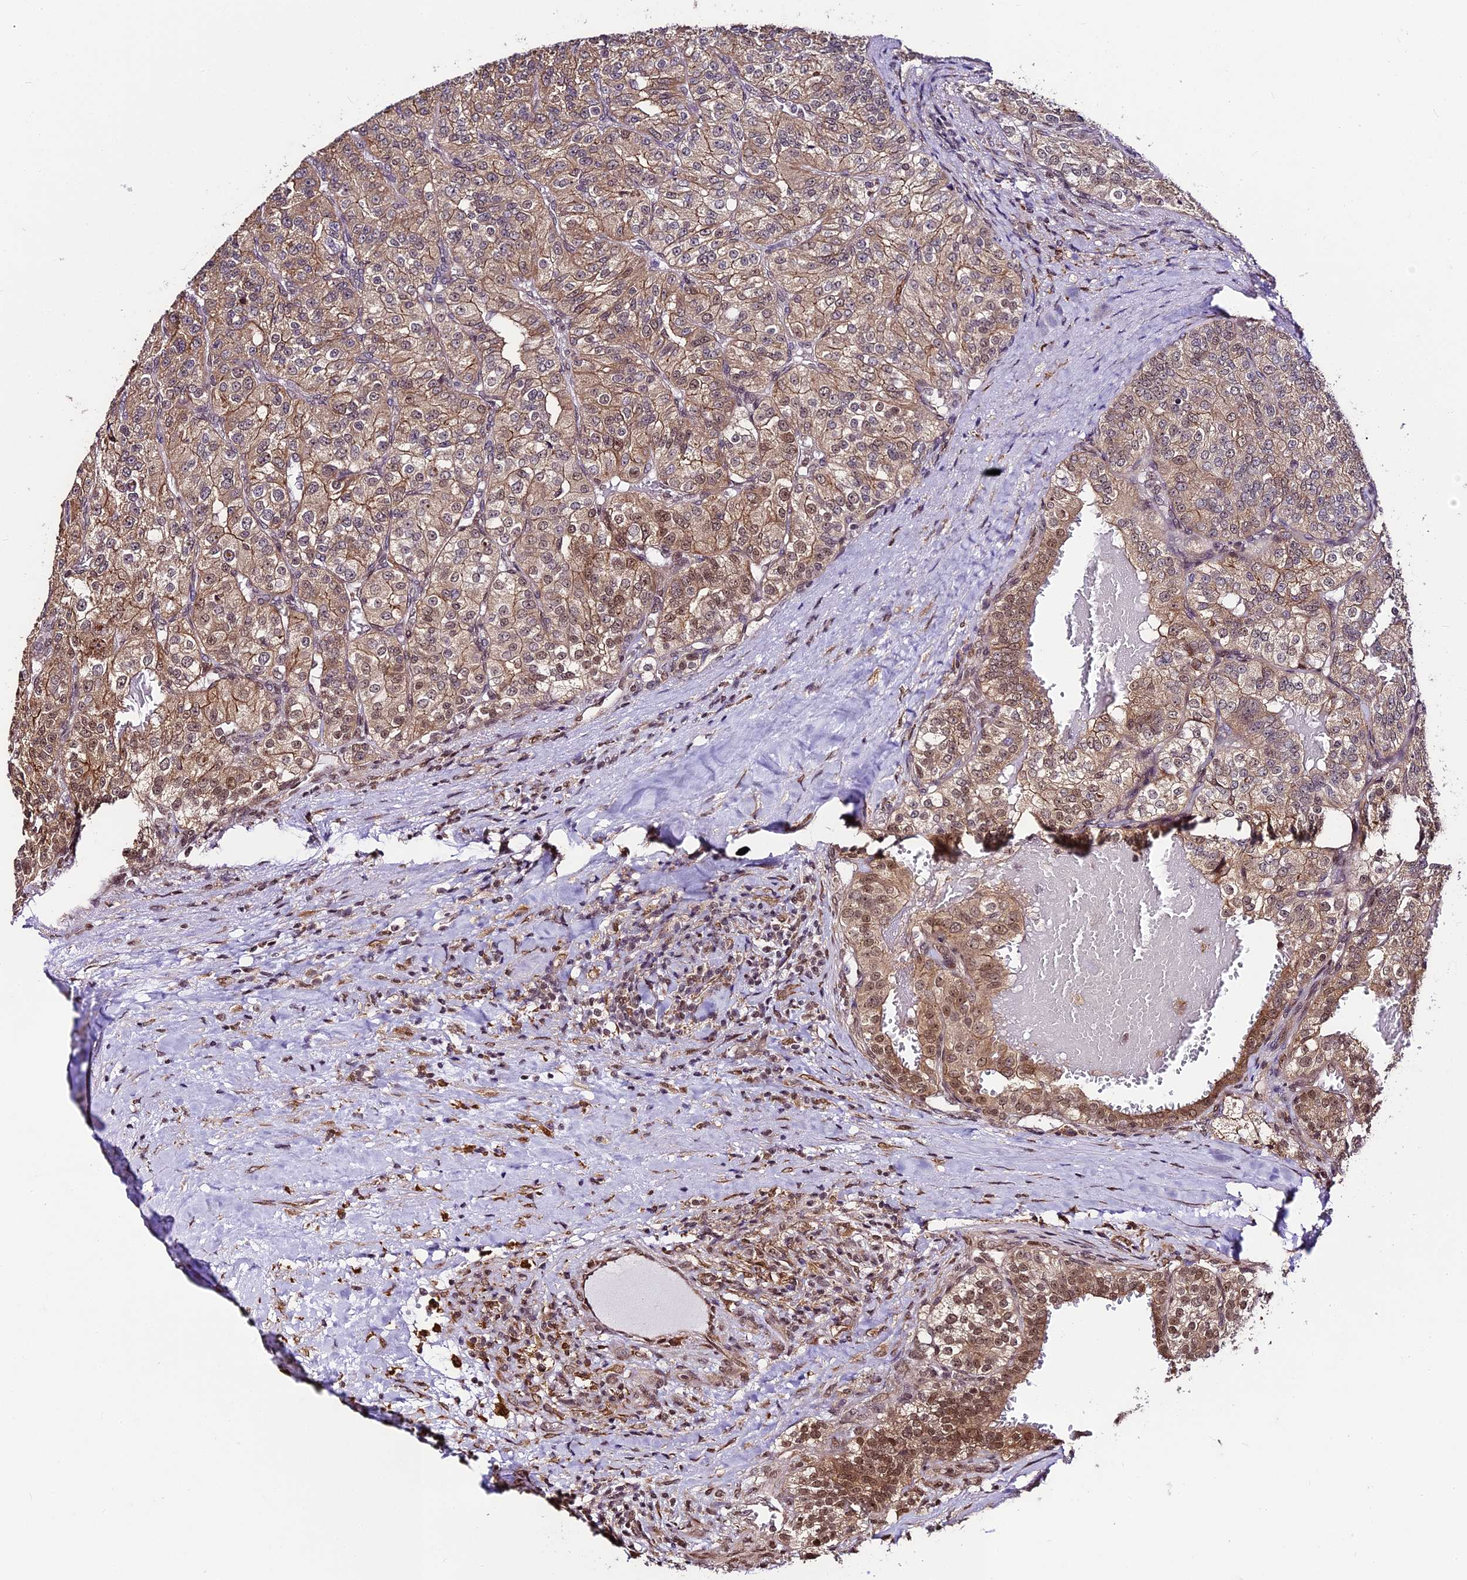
{"staining": {"intensity": "moderate", "quantity": "25%-75%", "location": "cytoplasmic/membranous"}, "tissue": "renal cancer", "cell_type": "Tumor cells", "image_type": "cancer", "snomed": [{"axis": "morphology", "description": "Adenocarcinoma, NOS"}, {"axis": "topography", "description": "Kidney"}], "caption": "Tumor cells show moderate cytoplasmic/membranous expression in approximately 25%-75% of cells in adenocarcinoma (renal). (DAB = brown stain, brightfield microscopy at high magnification).", "gene": "TRIM22", "patient": {"sex": "female", "age": 63}}